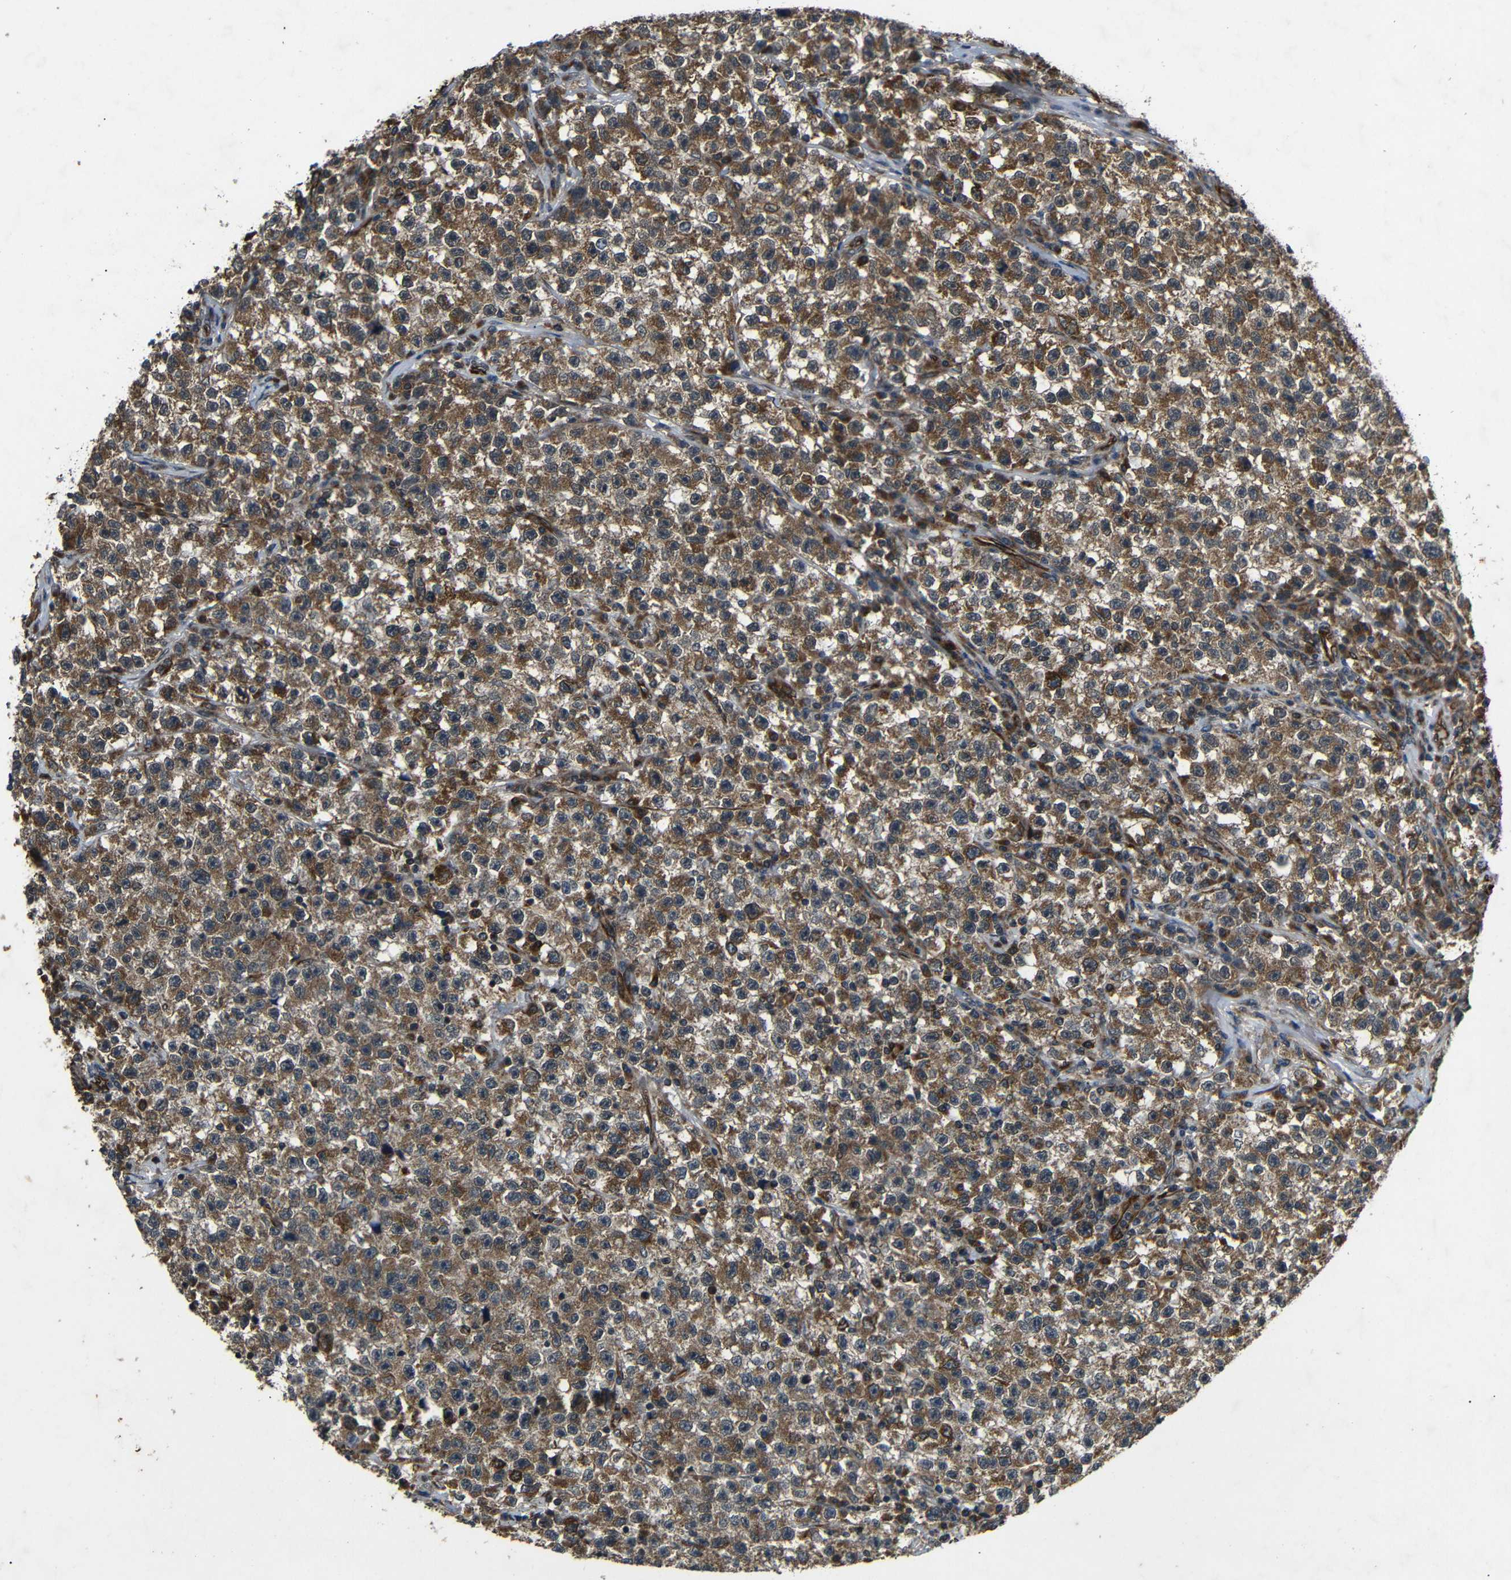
{"staining": {"intensity": "moderate", "quantity": ">75%", "location": "cytoplasmic/membranous"}, "tissue": "testis cancer", "cell_type": "Tumor cells", "image_type": "cancer", "snomed": [{"axis": "morphology", "description": "Seminoma, NOS"}, {"axis": "topography", "description": "Testis"}], "caption": "Moderate cytoplasmic/membranous positivity for a protein is seen in about >75% of tumor cells of seminoma (testis) using immunohistochemistry.", "gene": "TRPC1", "patient": {"sex": "male", "age": 22}}